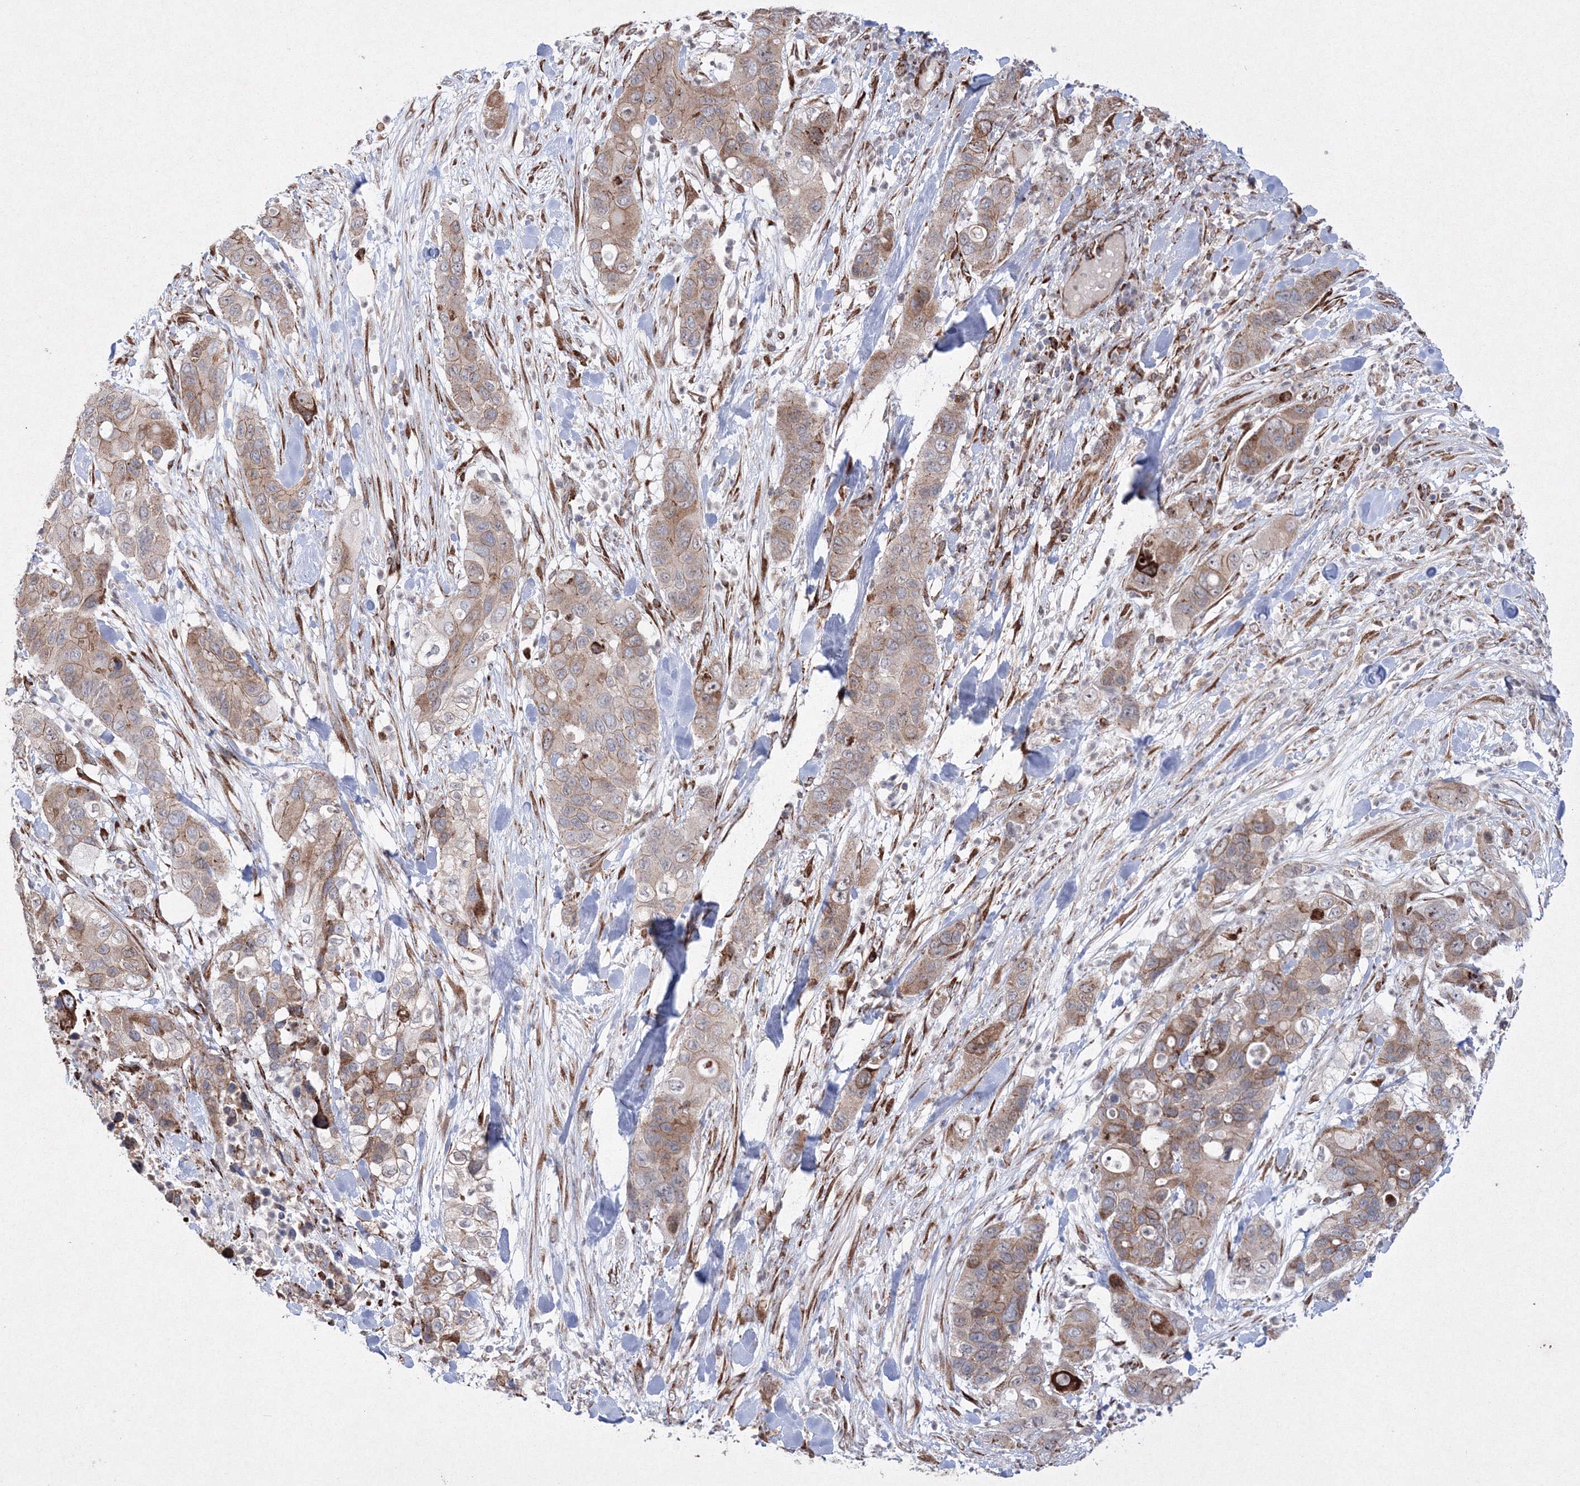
{"staining": {"intensity": "moderate", "quantity": "25%-75%", "location": "cytoplasmic/membranous"}, "tissue": "pancreatic cancer", "cell_type": "Tumor cells", "image_type": "cancer", "snomed": [{"axis": "morphology", "description": "Adenocarcinoma, NOS"}, {"axis": "topography", "description": "Pancreas"}], "caption": "Immunohistochemical staining of adenocarcinoma (pancreatic) exhibits moderate cytoplasmic/membranous protein staining in about 25%-75% of tumor cells. Ihc stains the protein of interest in brown and the nuclei are stained blue.", "gene": "EFCAB12", "patient": {"sex": "female", "age": 71}}